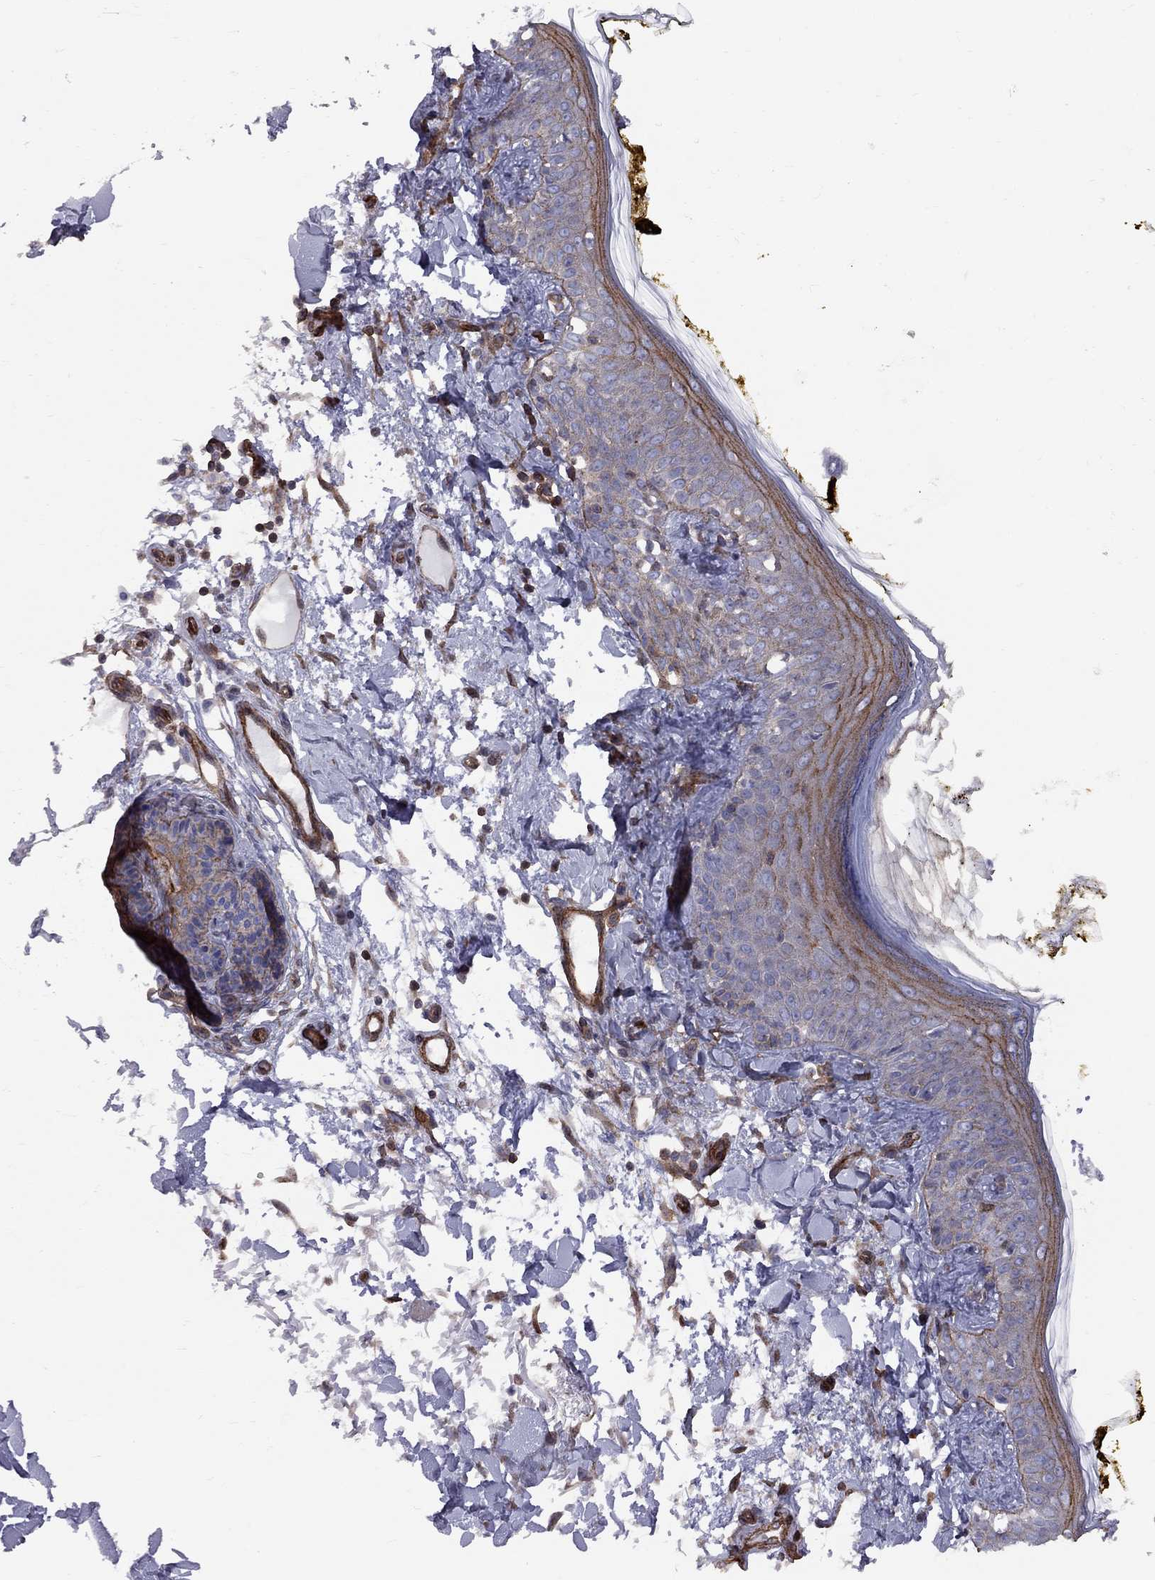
{"staining": {"intensity": "strong", "quantity": "25%-75%", "location": "cytoplasmic/membranous"}, "tissue": "skin", "cell_type": "Fibroblasts", "image_type": "normal", "snomed": [{"axis": "morphology", "description": "Normal tissue, NOS"}, {"axis": "topography", "description": "Skin"}], "caption": "A high amount of strong cytoplasmic/membranous staining is appreciated in approximately 25%-75% of fibroblasts in benign skin.", "gene": "BICDL2", "patient": {"sex": "male", "age": 76}}